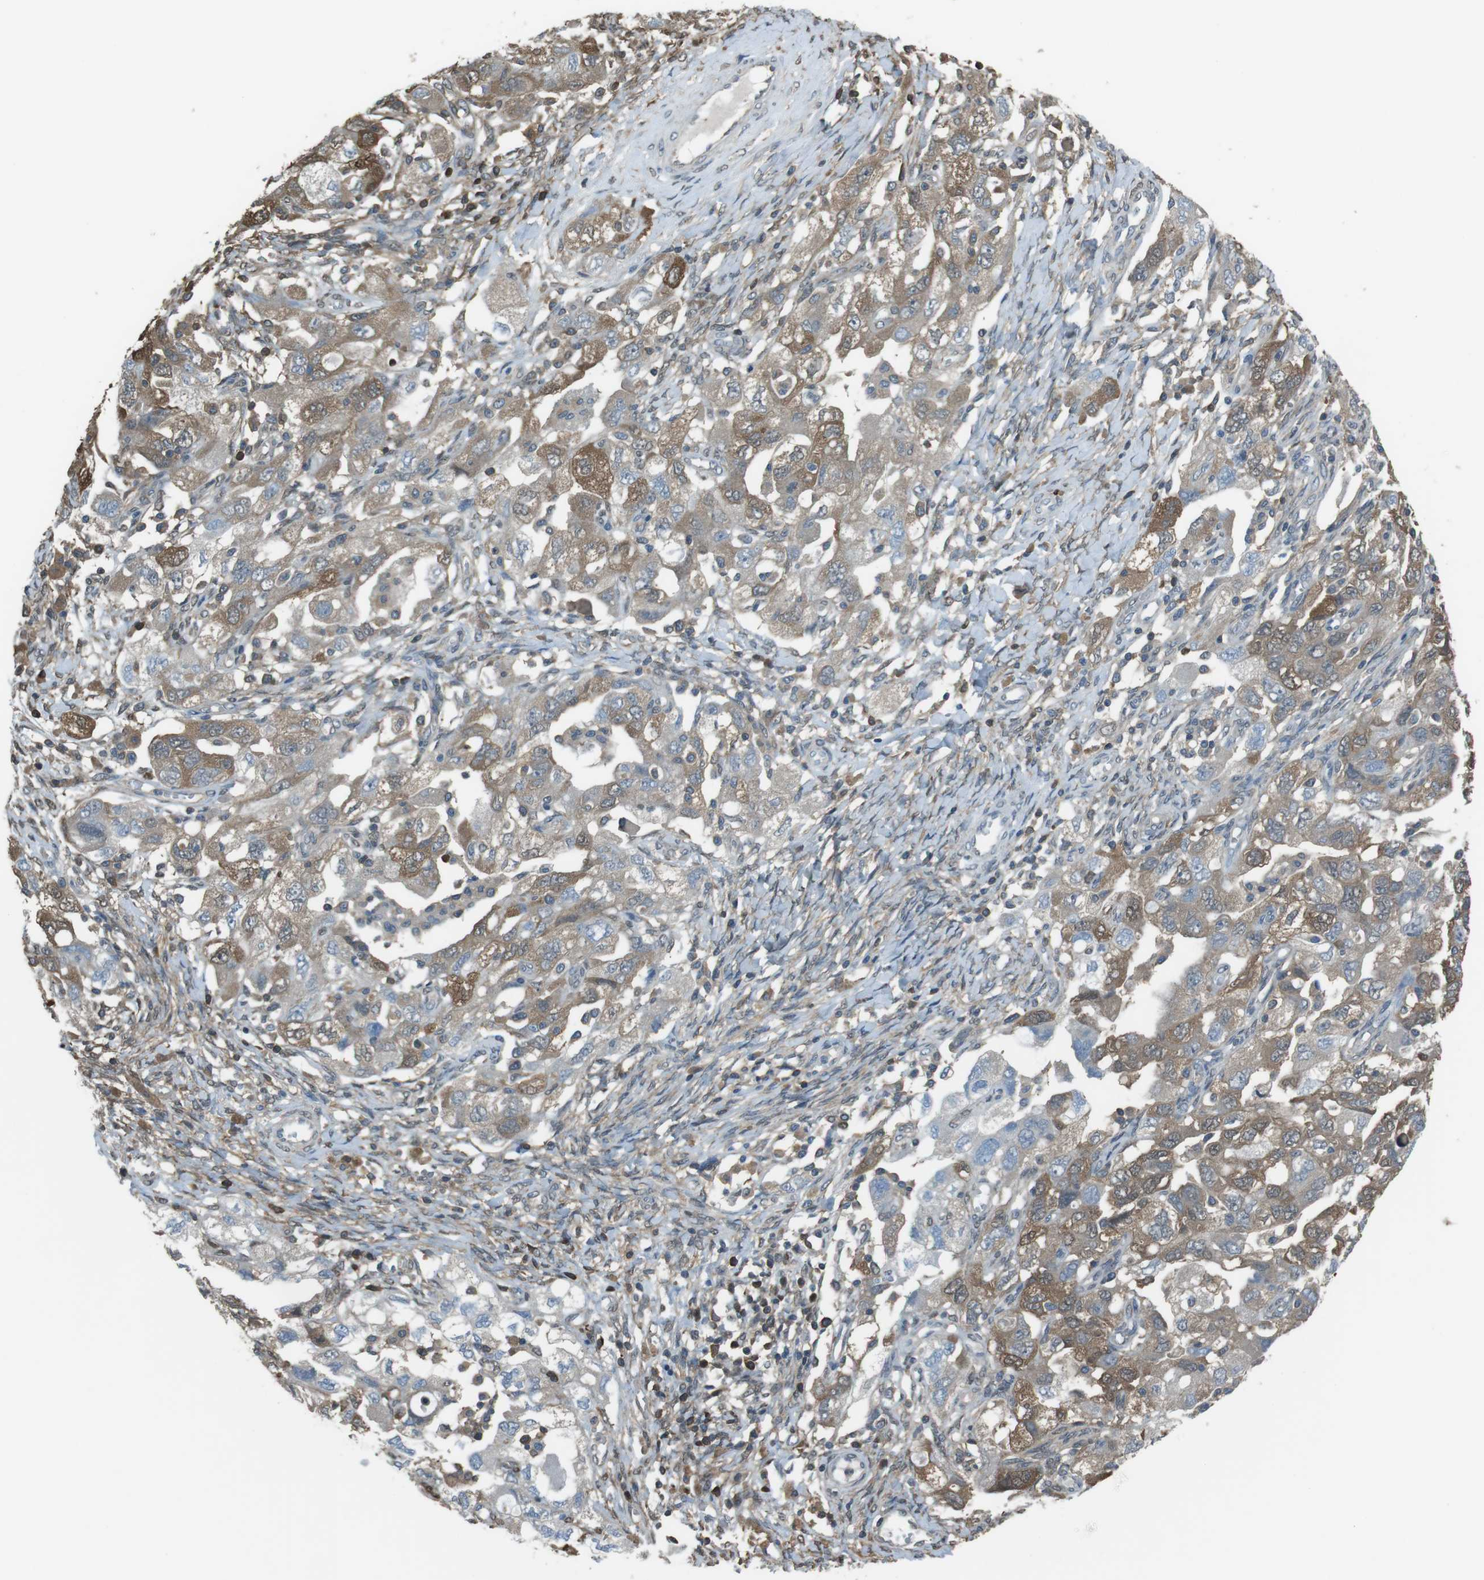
{"staining": {"intensity": "moderate", "quantity": "25%-75%", "location": "cytoplasmic/membranous,nuclear"}, "tissue": "ovarian cancer", "cell_type": "Tumor cells", "image_type": "cancer", "snomed": [{"axis": "morphology", "description": "Carcinoma, NOS"}, {"axis": "morphology", "description": "Cystadenocarcinoma, serous, NOS"}, {"axis": "topography", "description": "Ovary"}], "caption": "About 25%-75% of tumor cells in ovarian serous cystadenocarcinoma reveal moderate cytoplasmic/membranous and nuclear protein positivity as visualized by brown immunohistochemical staining.", "gene": "TWSG1", "patient": {"sex": "female", "age": 69}}